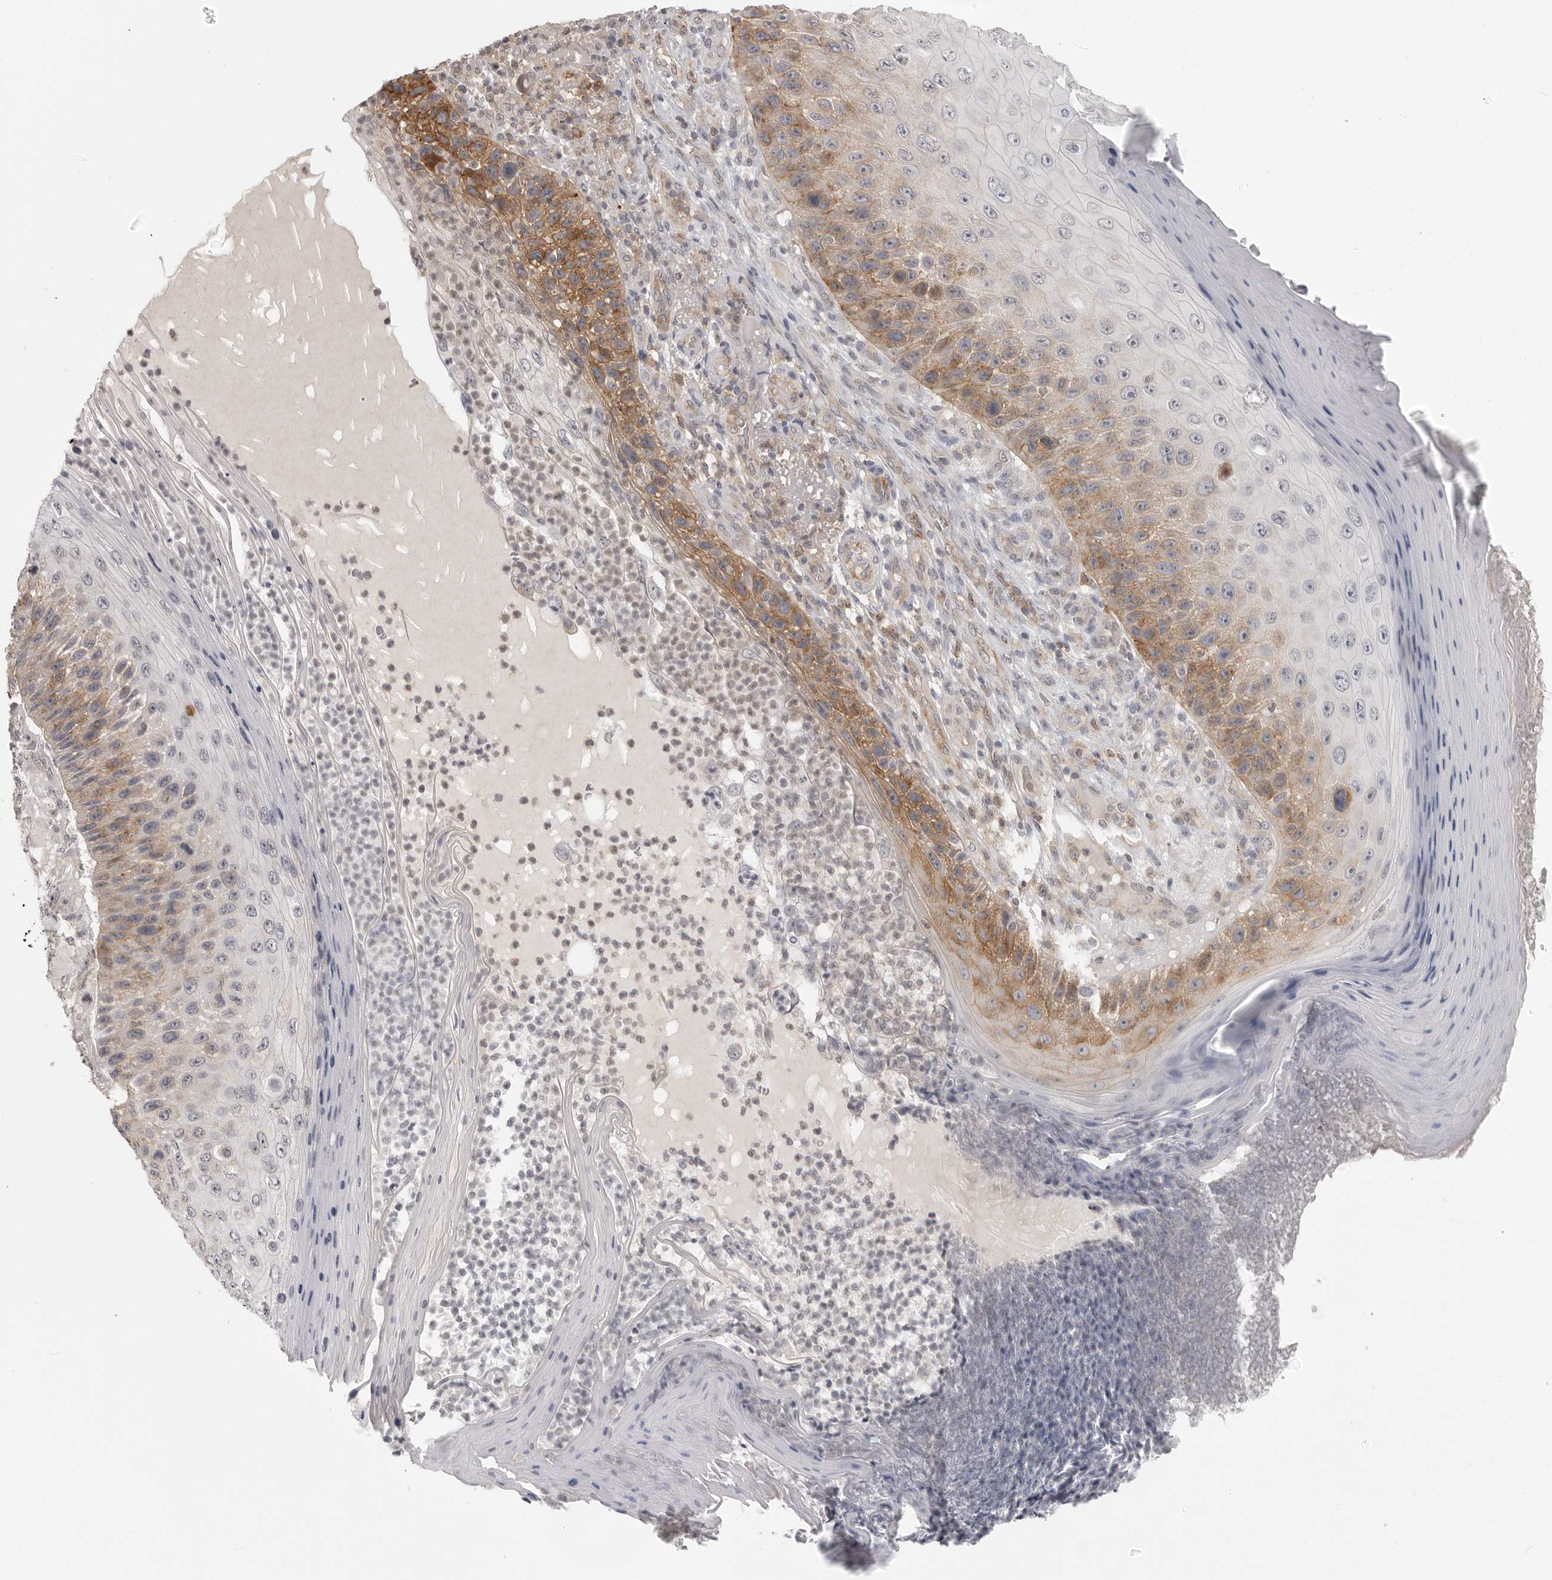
{"staining": {"intensity": "moderate", "quantity": "25%-75%", "location": "cytoplasmic/membranous"}, "tissue": "skin cancer", "cell_type": "Tumor cells", "image_type": "cancer", "snomed": [{"axis": "morphology", "description": "Squamous cell carcinoma, NOS"}, {"axis": "topography", "description": "Skin"}], "caption": "This is an image of IHC staining of skin squamous cell carcinoma, which shows moderate staining in the cytoplasmic/membranous of tumor cells.", "gene": "IFNGR1", "patient": {"sex": "female", "age": 88}}